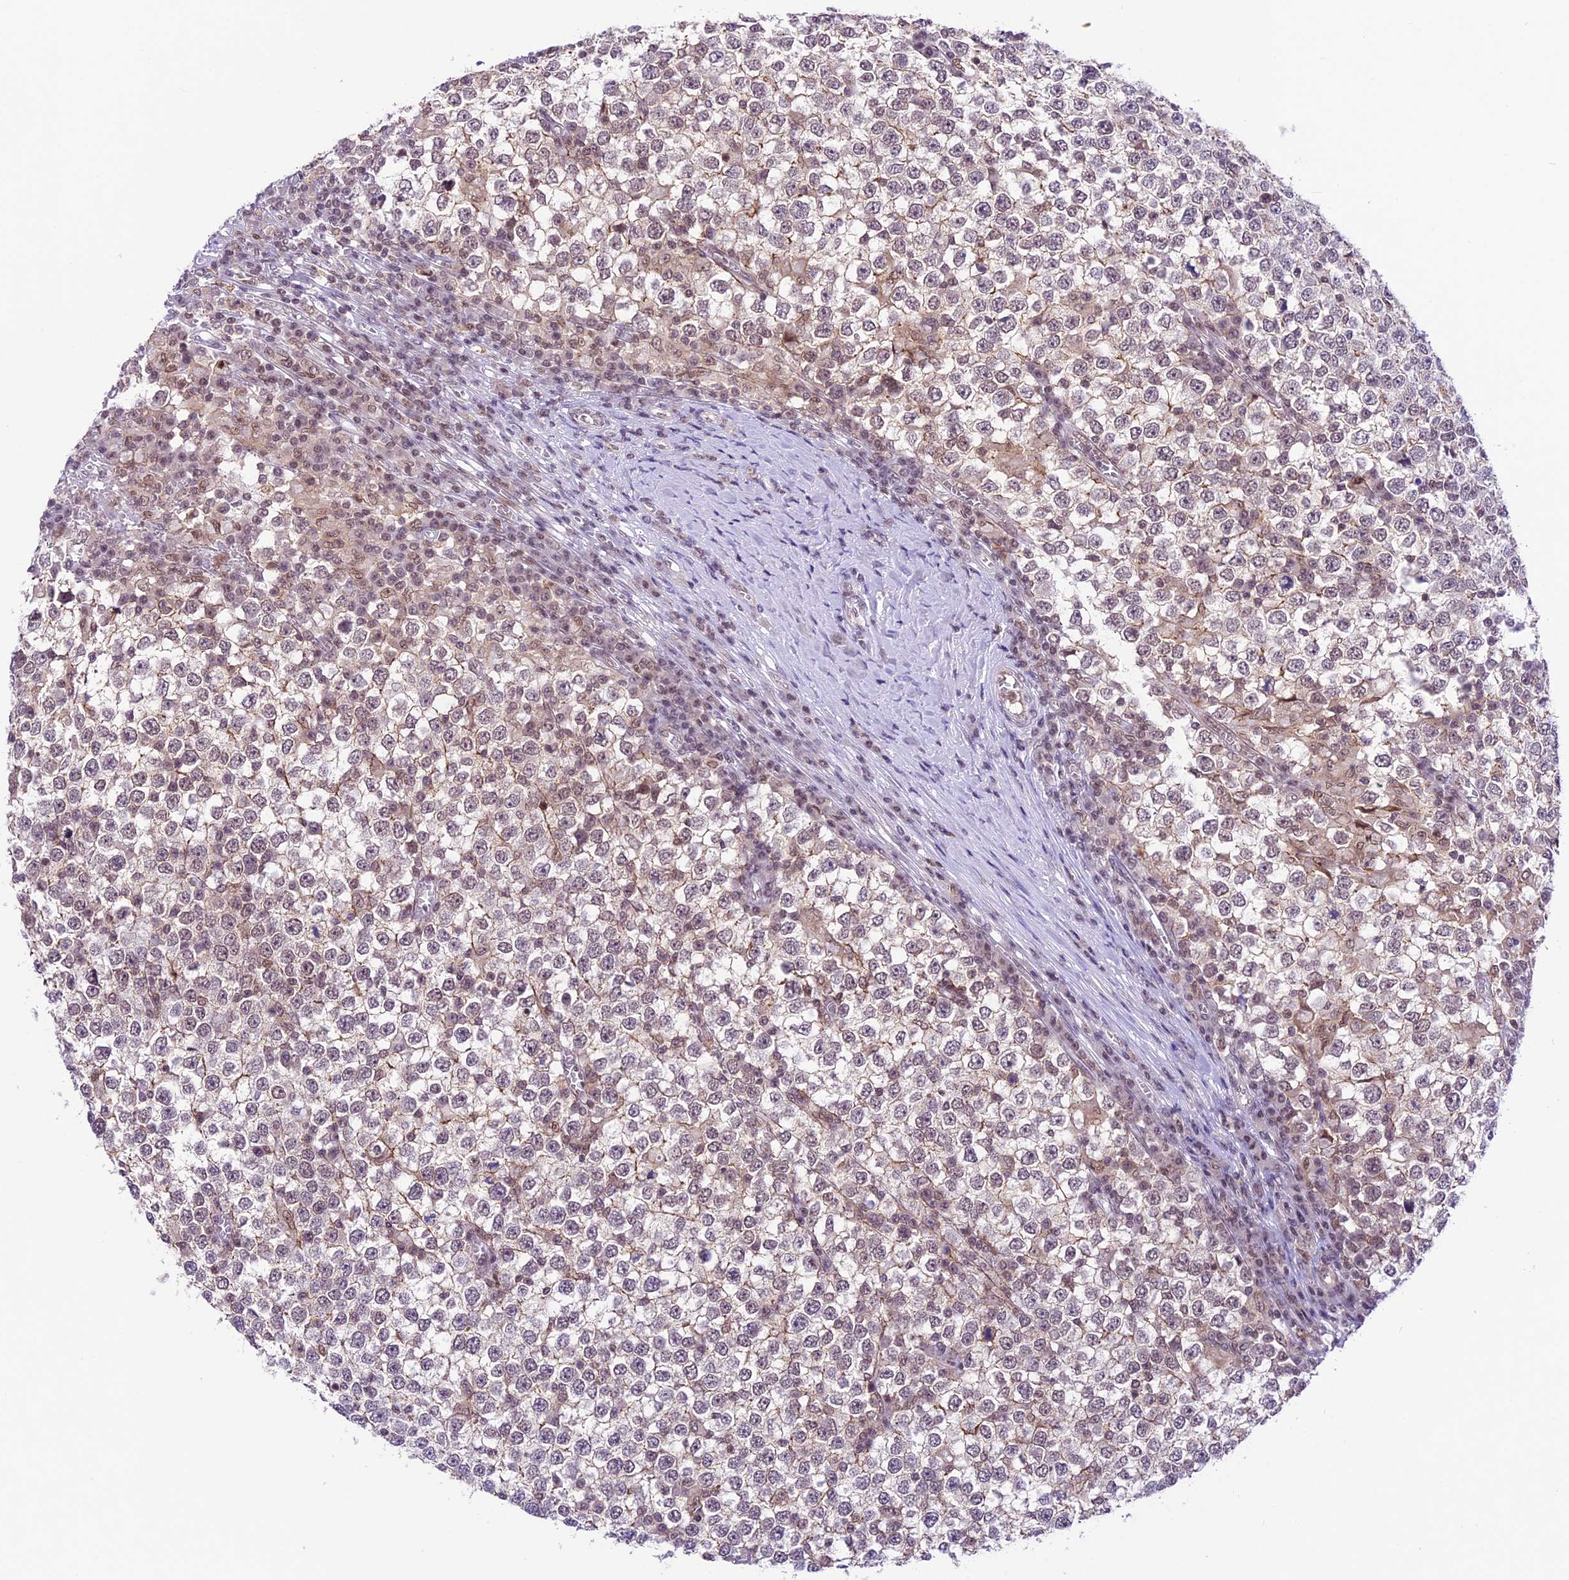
{"staining": {"intensity": "weak", "quantity": "<25%", "location": "cytoplasmic/membranous"}, "tissue": "testis cancer", "cell_type": "Tumor cells", "image_type": "cancer", "snomed": [{"axis": "morphology", "description": "Seminoma, NOS"}, {"axis": "topography", "description": "Testis"}], "caption": "High power microscopy histopathology image of an IHC histopathology image of testis cancer (seminoma), revealing no significant staining in tumor cells. Nuclei are stained in blue.", "gene": "SHKBP1", "patient": {"sex": "male", "age": 65}}